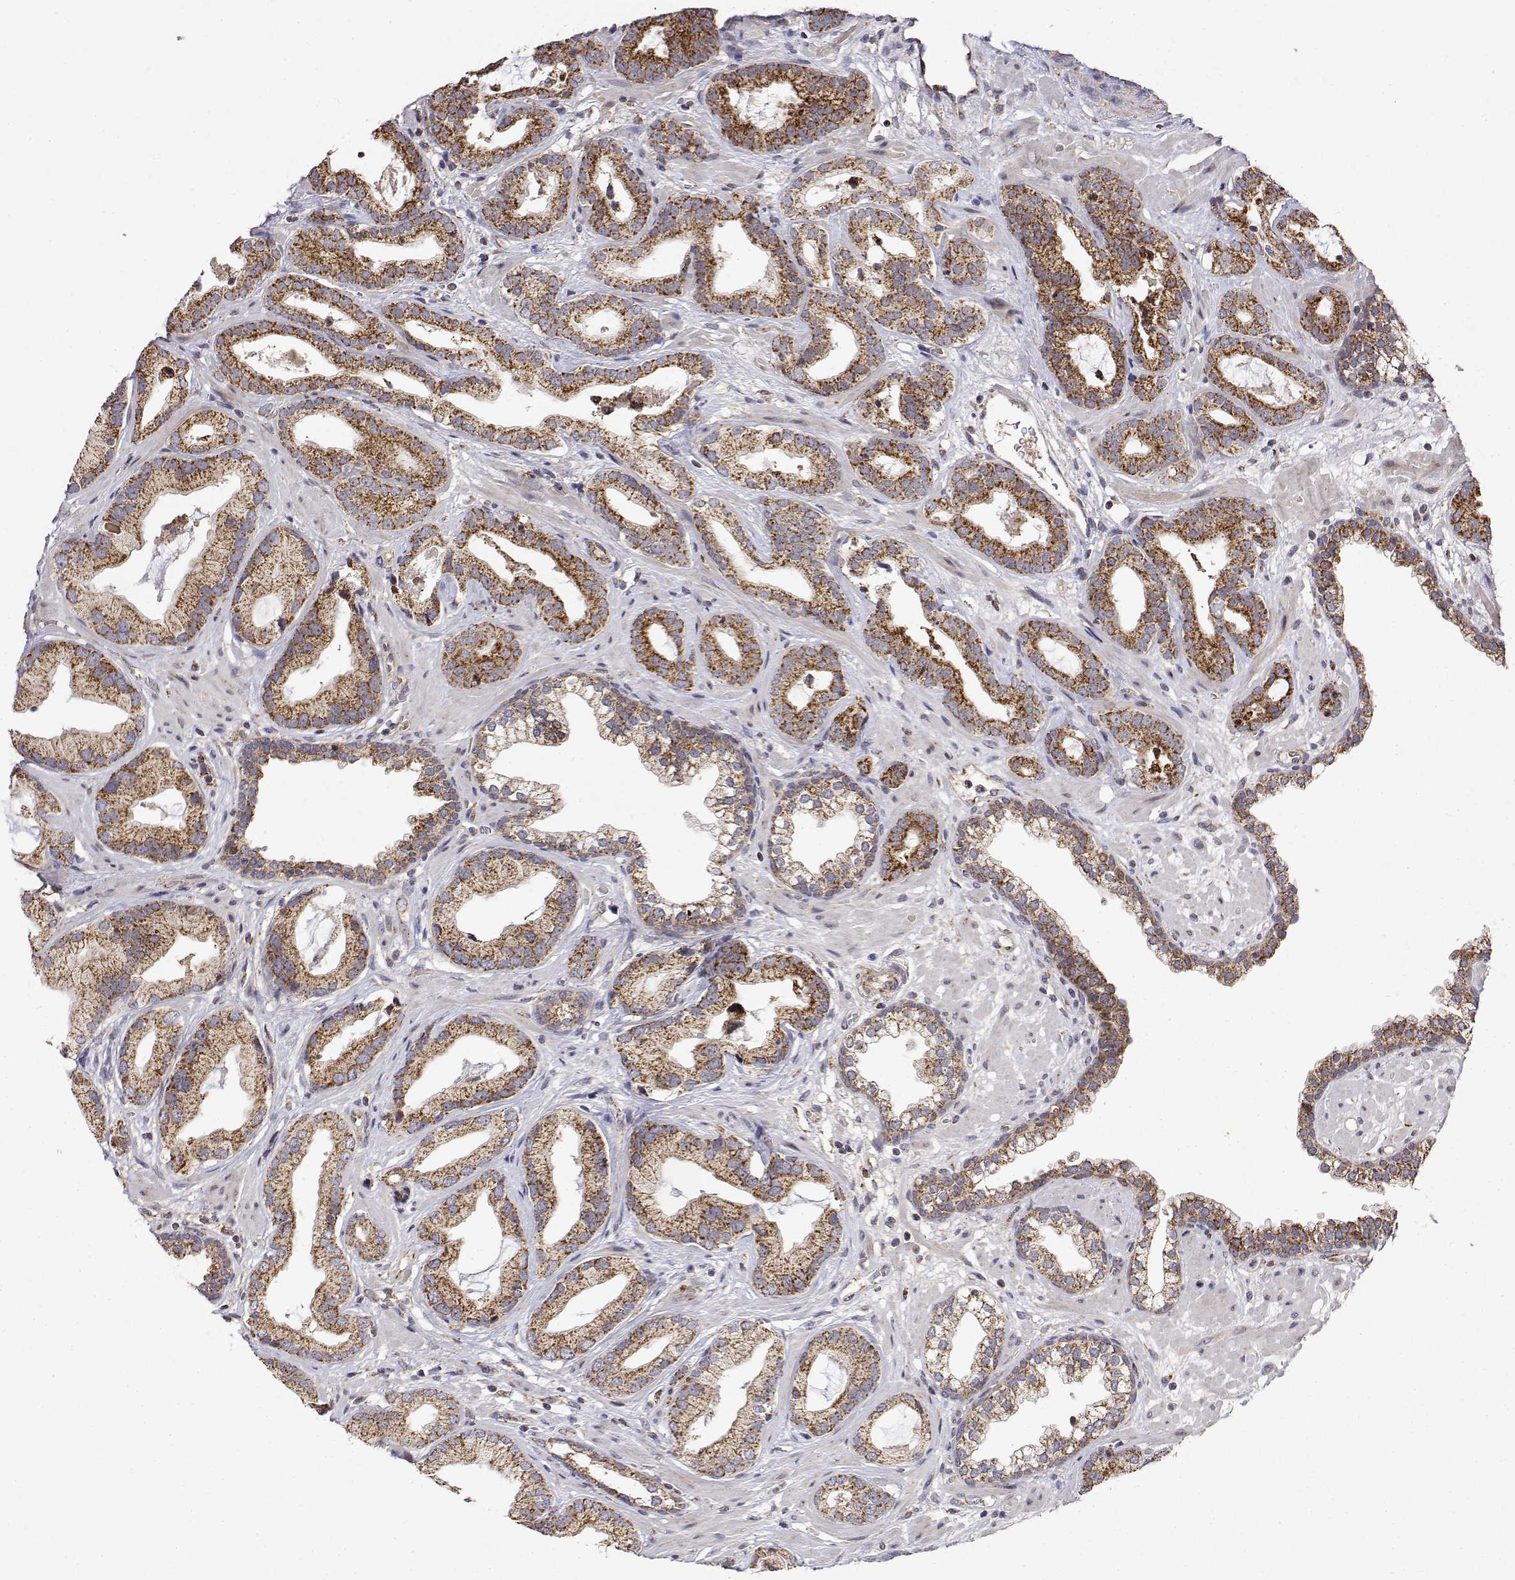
{"staining": {"intensity": "moderate", "quantity": ">75%", "location": "cytoplasmic/membranous"}, "tissue": "prostate cancer", "cell_type": "Tumor cells", "image_type": "cancer", "snomed": [{"axis": "morphology", "description": "Adenocarcinoma, Low grade"}, {"axis": "topography", "description": "Prostate"}], "caption": "Immunohistochemistry (DAB (3,3'-diaminobenzidine)) staining of human prostate adenocarcinoma (low-grade) exhibits moderate cytoplasmic/membranous protein positivity in about >75% of tumor cells.", "gene": "GADD45GIP1", "patient": {"sex": "male", "age": 62}}